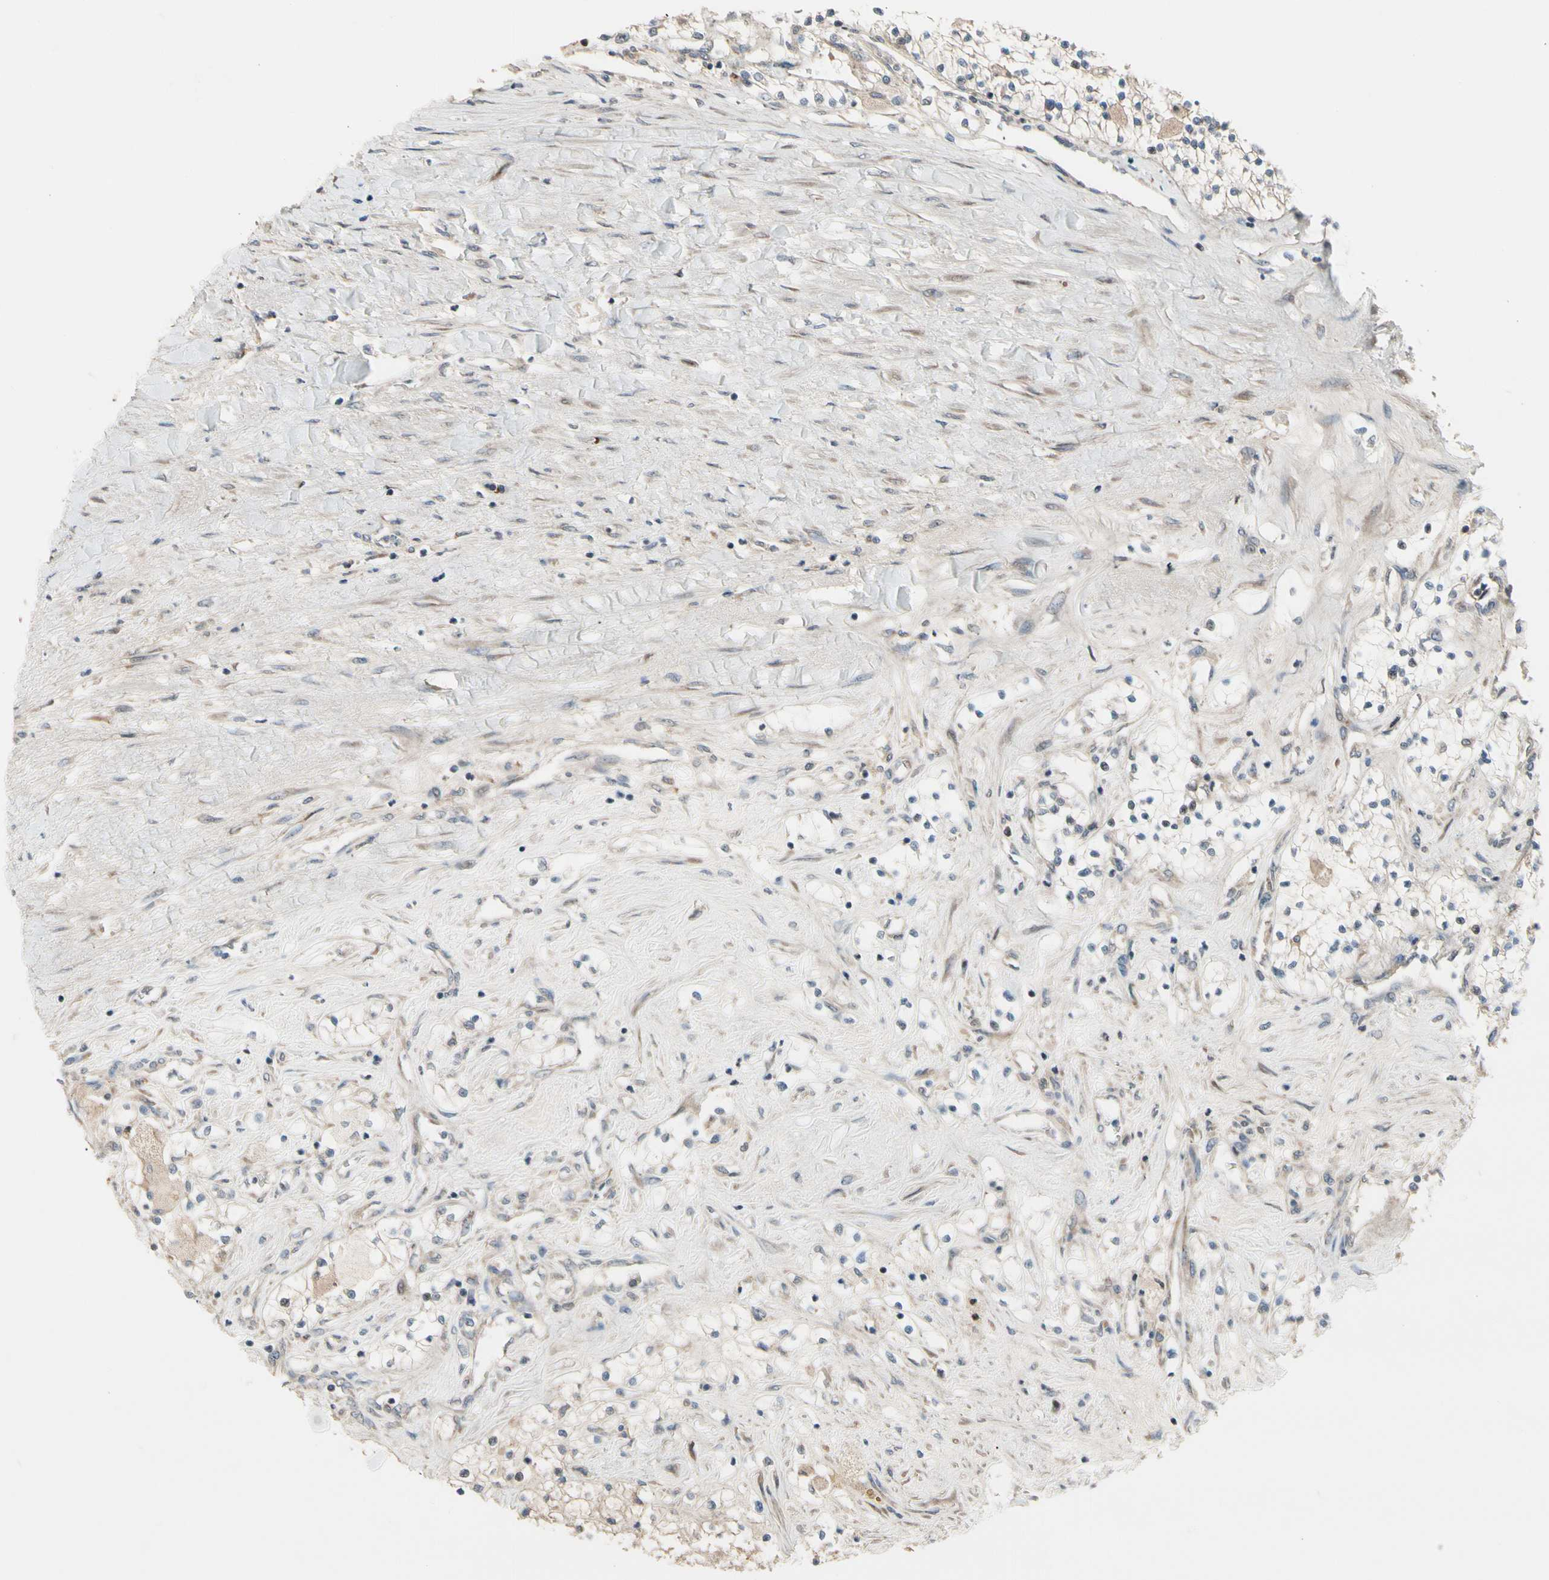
{"staining": {"intensity": "weak", "quantity": "<25%", "location": "cytoplasmic/membranous"}, "tissue": "renal cancer", "cell_type": "Tumor cells", "image_type": "cancer", "snomed": [{"axis": "morphology", "description": "Adenocarcinoma, NOS"}, {"axis": "topography", "description": "Kidney"}], "caption": "An immunohistochemistry (IHC) micrograph of renal cancer (adenocarcinoma) is shown. There is no staining in tumor cells of renal cancer (adenocarcinoma).", "gene": "SNX29", "patient": {"sex": "male", "age": 68}}